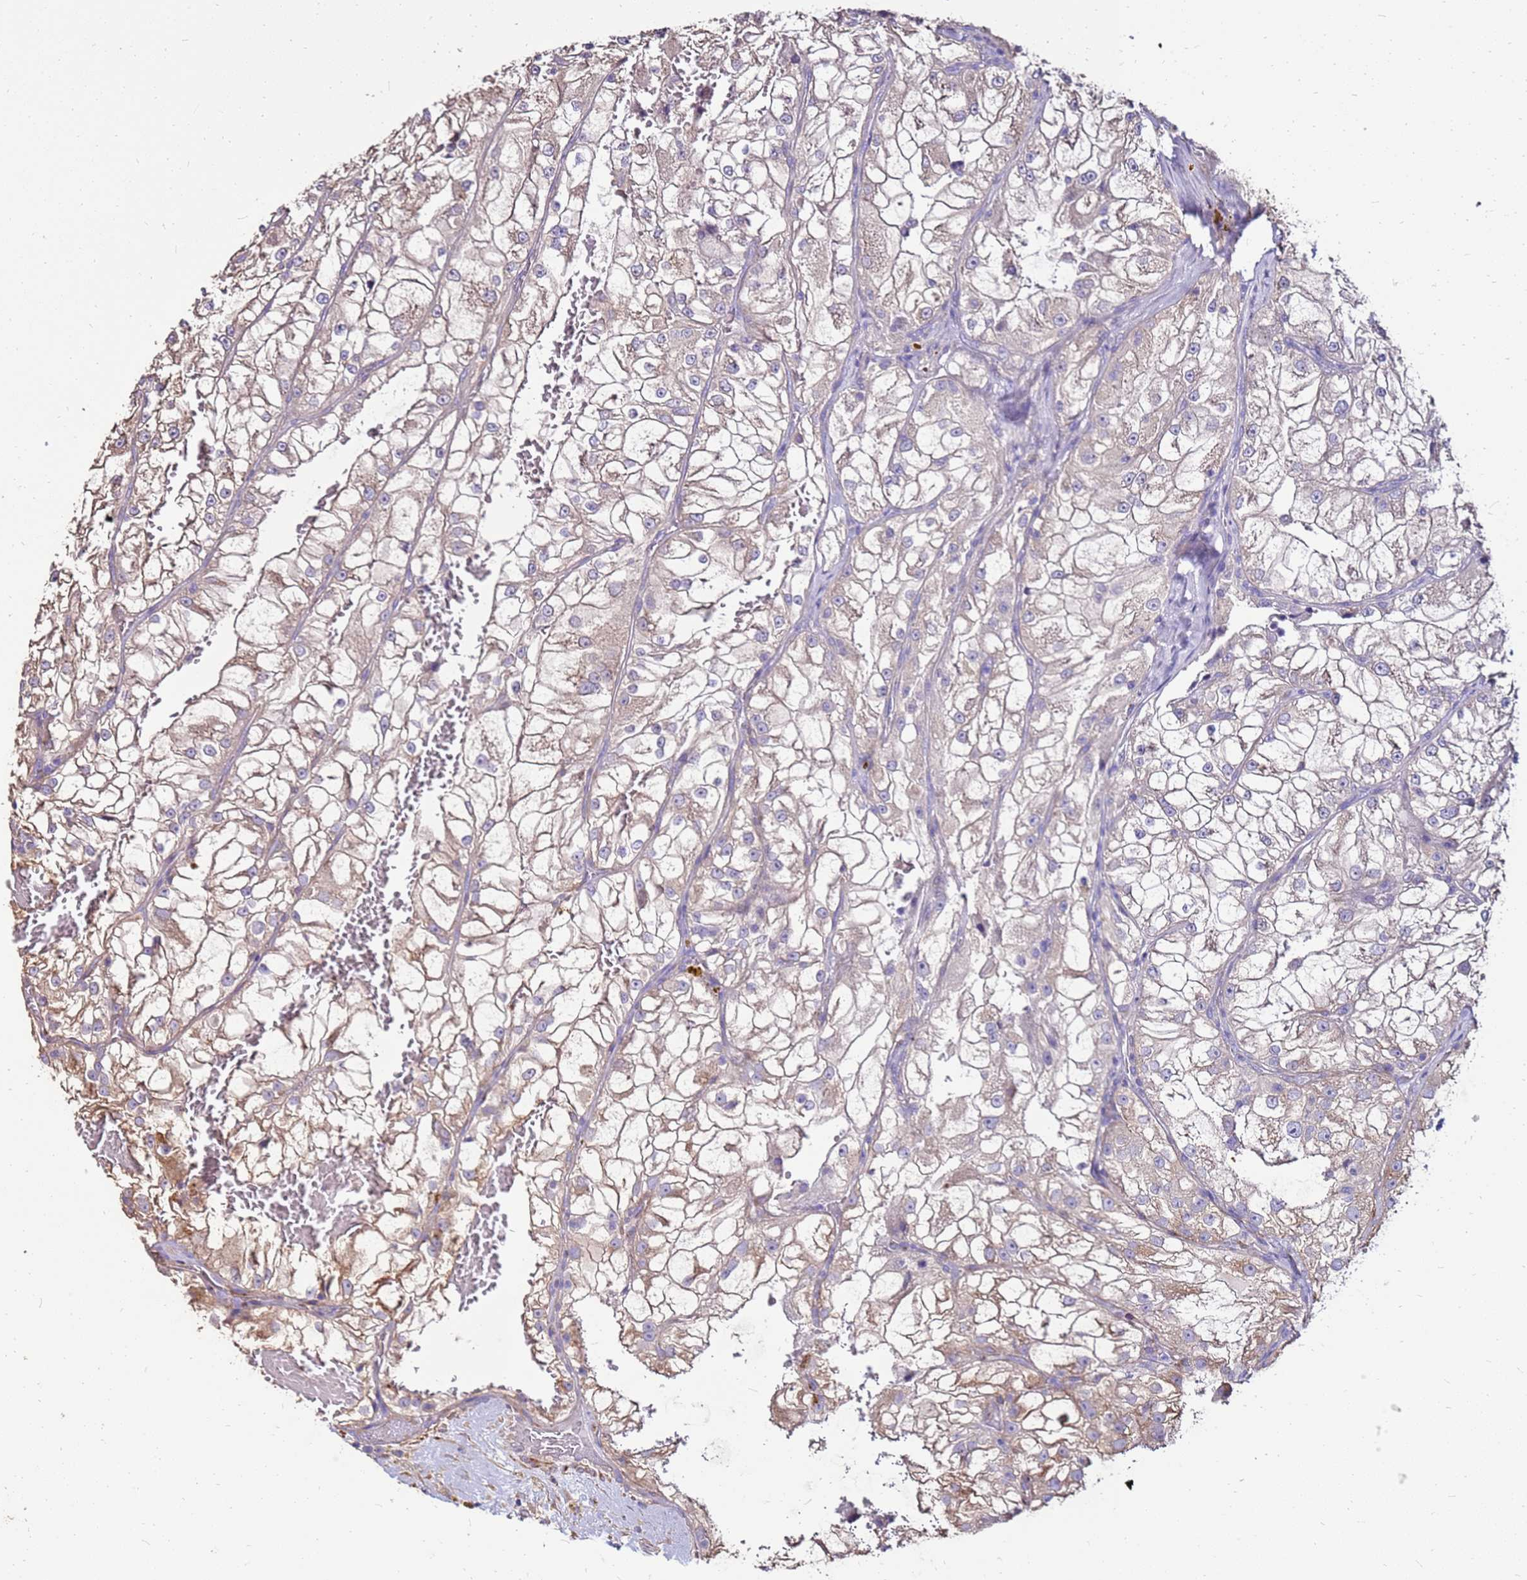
{"staining": {"intensity": "weak", "quantity": "<25%", "location": "cytoplasmic/membranous"}, "tissue": "renal cancer", "cell_type": "Tumor cells", "image_type": "cancer", "snomed": [{"axis": "morphology", "description": "Adenocarcinoma, NOS"}, {"axis": "topography", "description": "Kidney"}], "caption": "Tumor cells are negative for brown protein staining in renal cancer (adenocarcinoma). The staining was performed using DAB to visualize the protein expression in brown, while the nuclei were stained in blue with hematoxylin (Magnification: 20x).", "gene": "EXD3", "patient": {"sex": "female", "age": 72}}